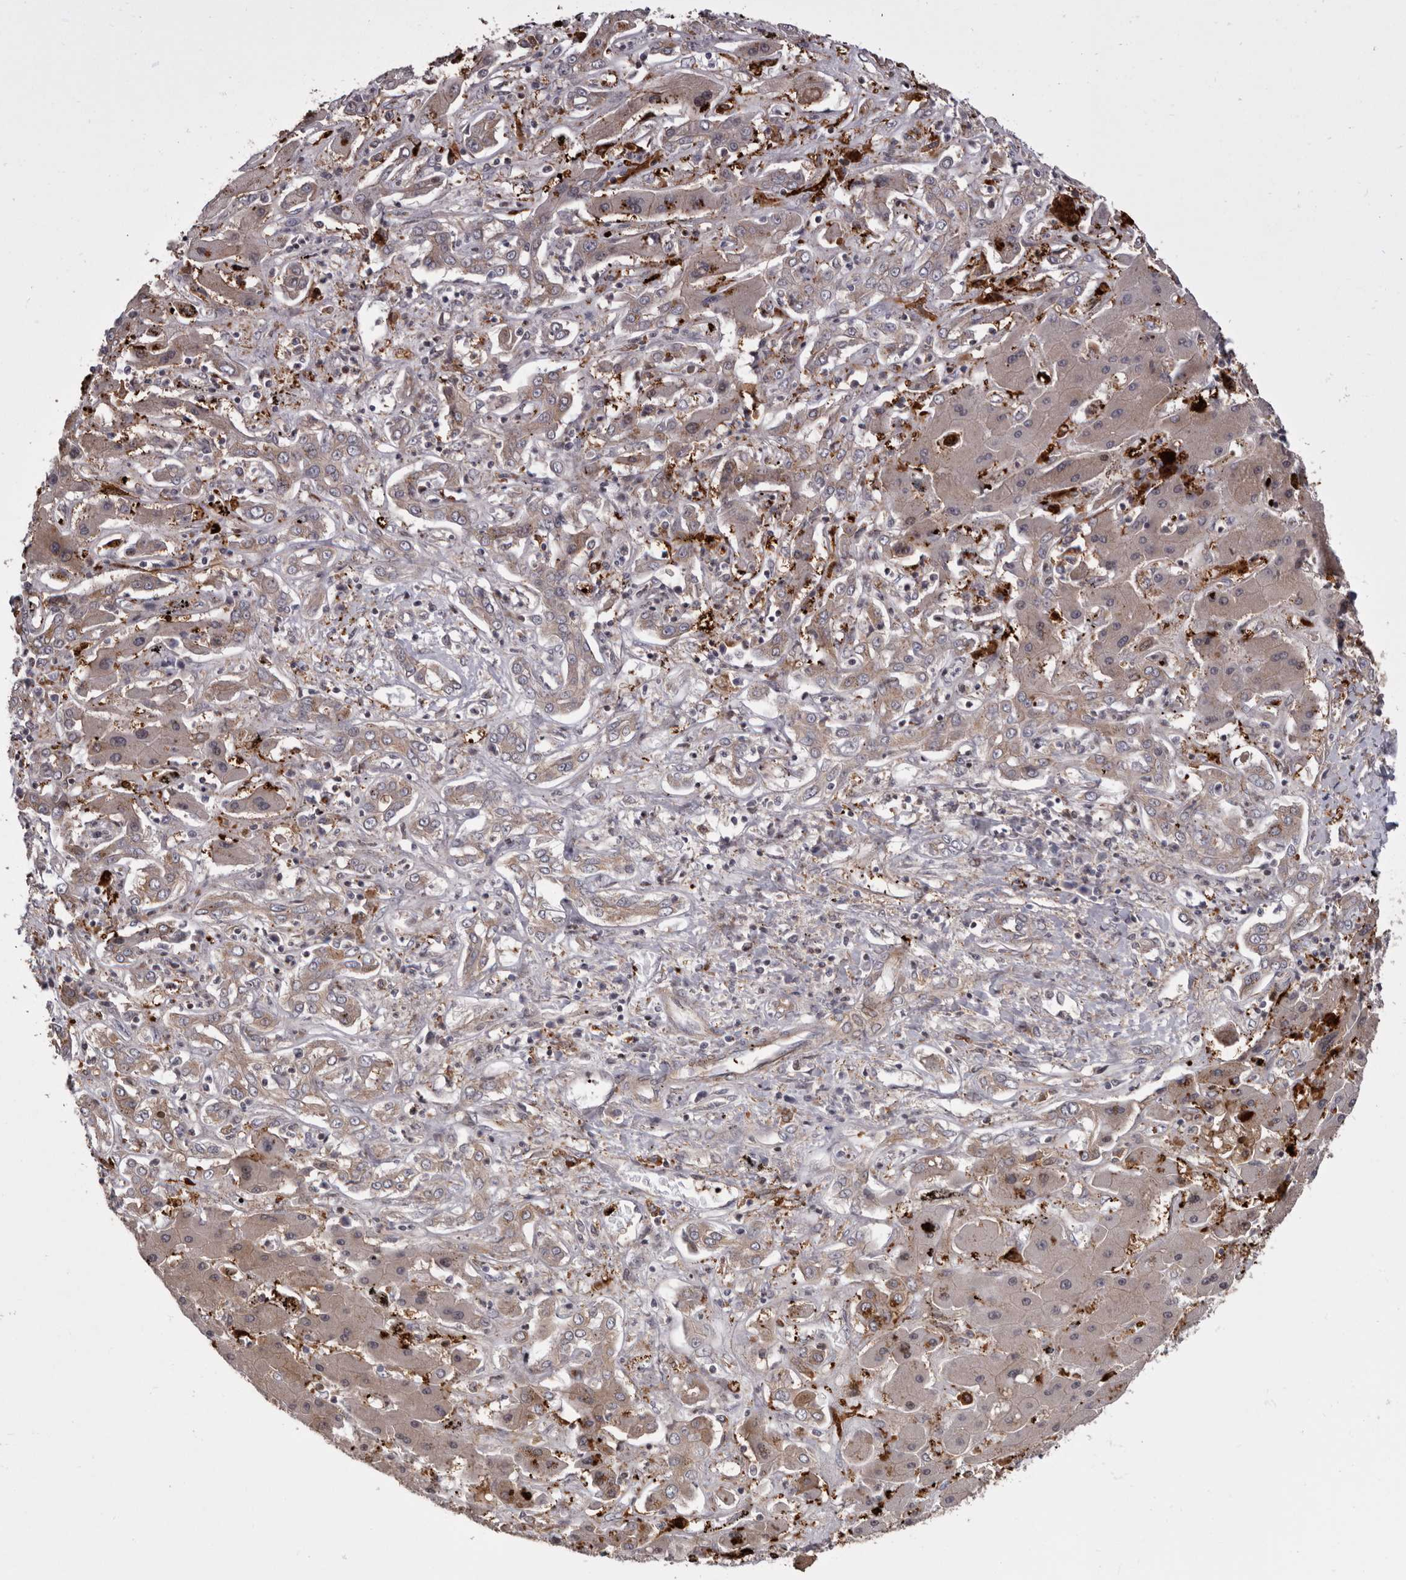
{"staining": {"intensity": "strong", "quantity": "<25%", "location": "cytoplasmic/membranous"}, "tissue": "liver cancer", "cell_type": "Tumor cells", "image_type": "cancer", "snomed": [{"axis": "morphology", "description": "Cholangiocarcinoma"}, {"axis": "topography", "description": "Liver"}], "caption": "Human liver cancer (cholangiocarcinoma) stained with a protein marker exhibits strong staining in tumor cells.", "gene": "FGFR4", "patient": {"sex": "male", "age": 67}}